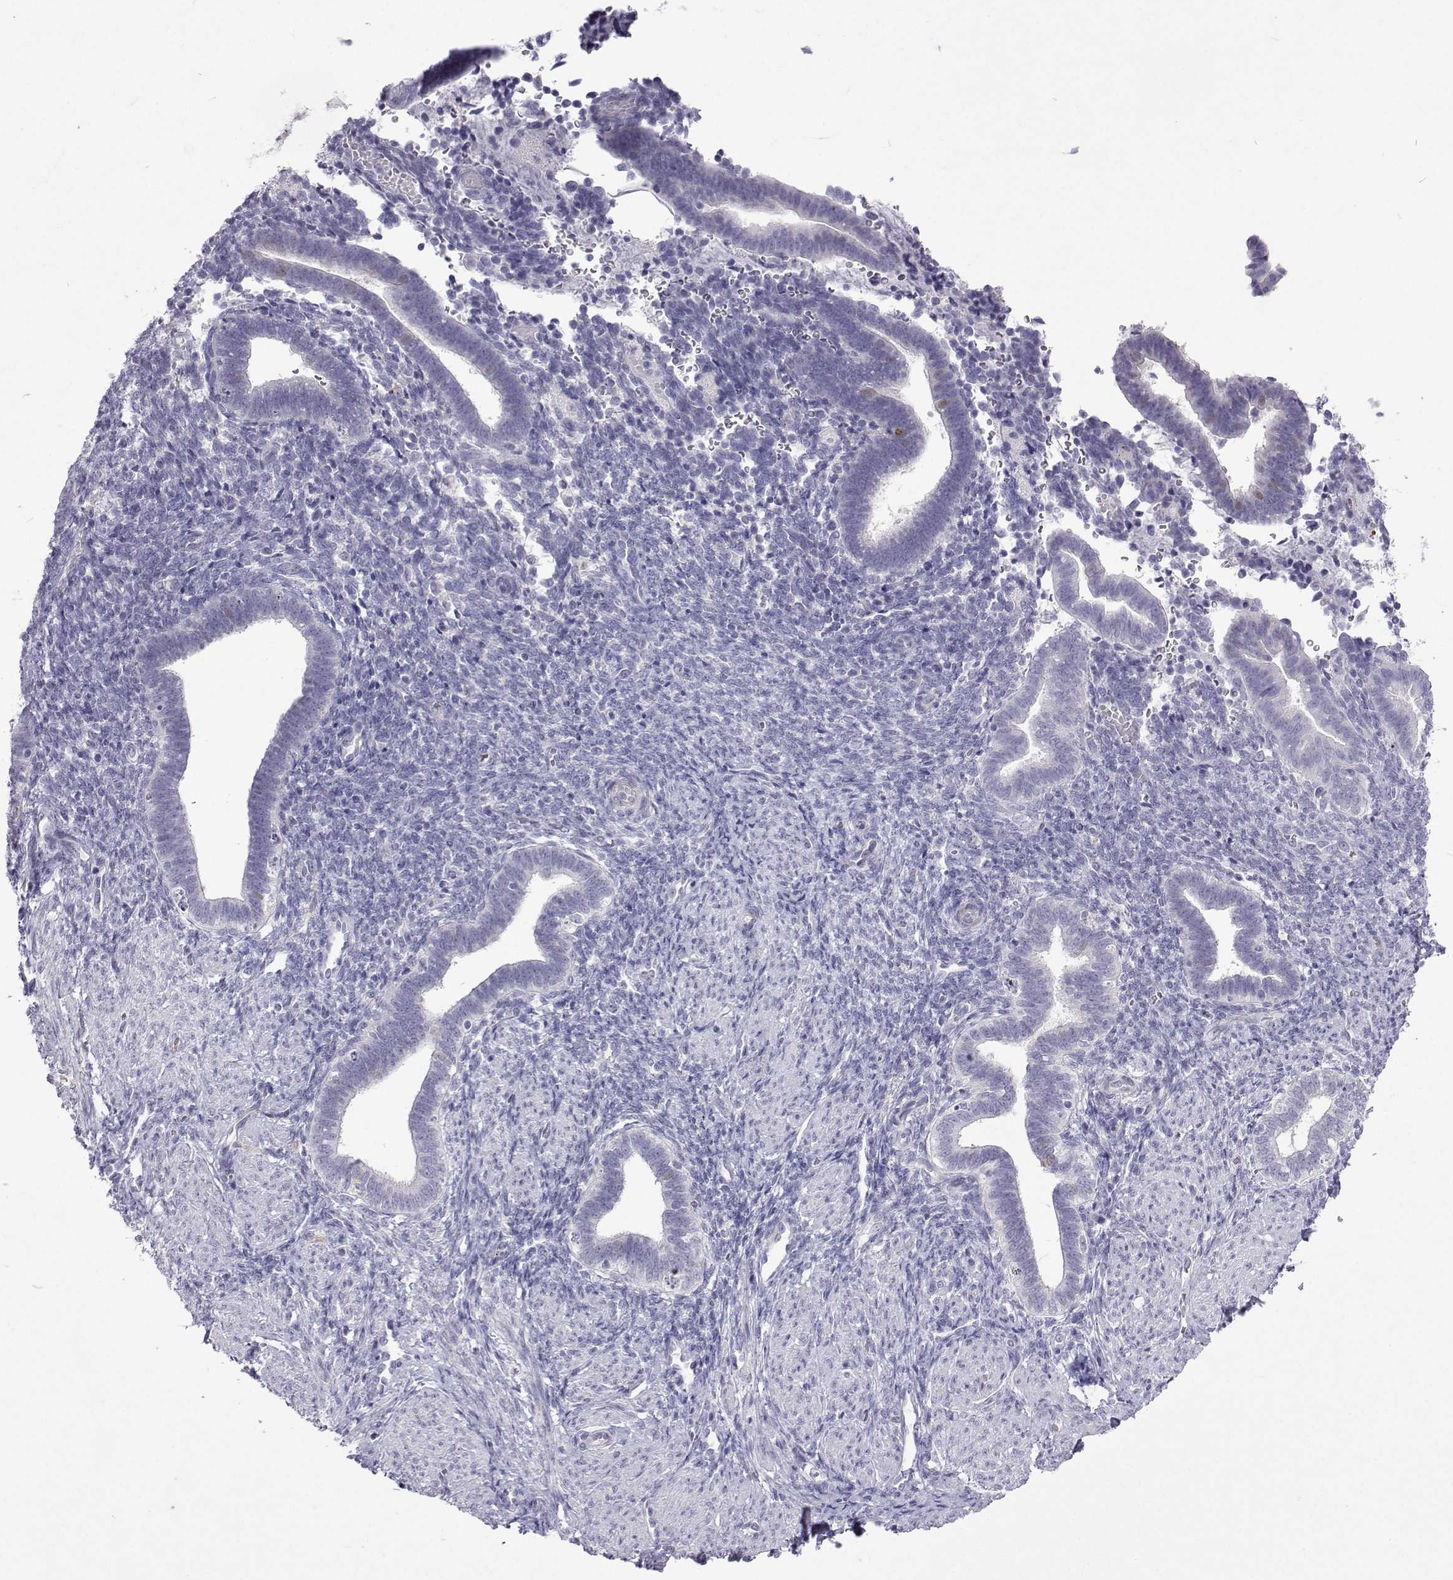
{"staining": {"intensity": "negative", "quantity": "none", "location": "none"}, "tissue": "endometrium", "cell_type": "Cells in endometrial stroma", "image_type": "normal", "snomed": [{"axis": "morphology", "description": "Normal tissue, NOS"}, {"axis": "topography", "description": "Endometrium"}], "caption": "DAB immunohistochemical staining of normal human endometrium displays no significant positivity in cells in endometrial stroma.", "gene": "GALM", "patient": {"sex": "female", "age": 34}}